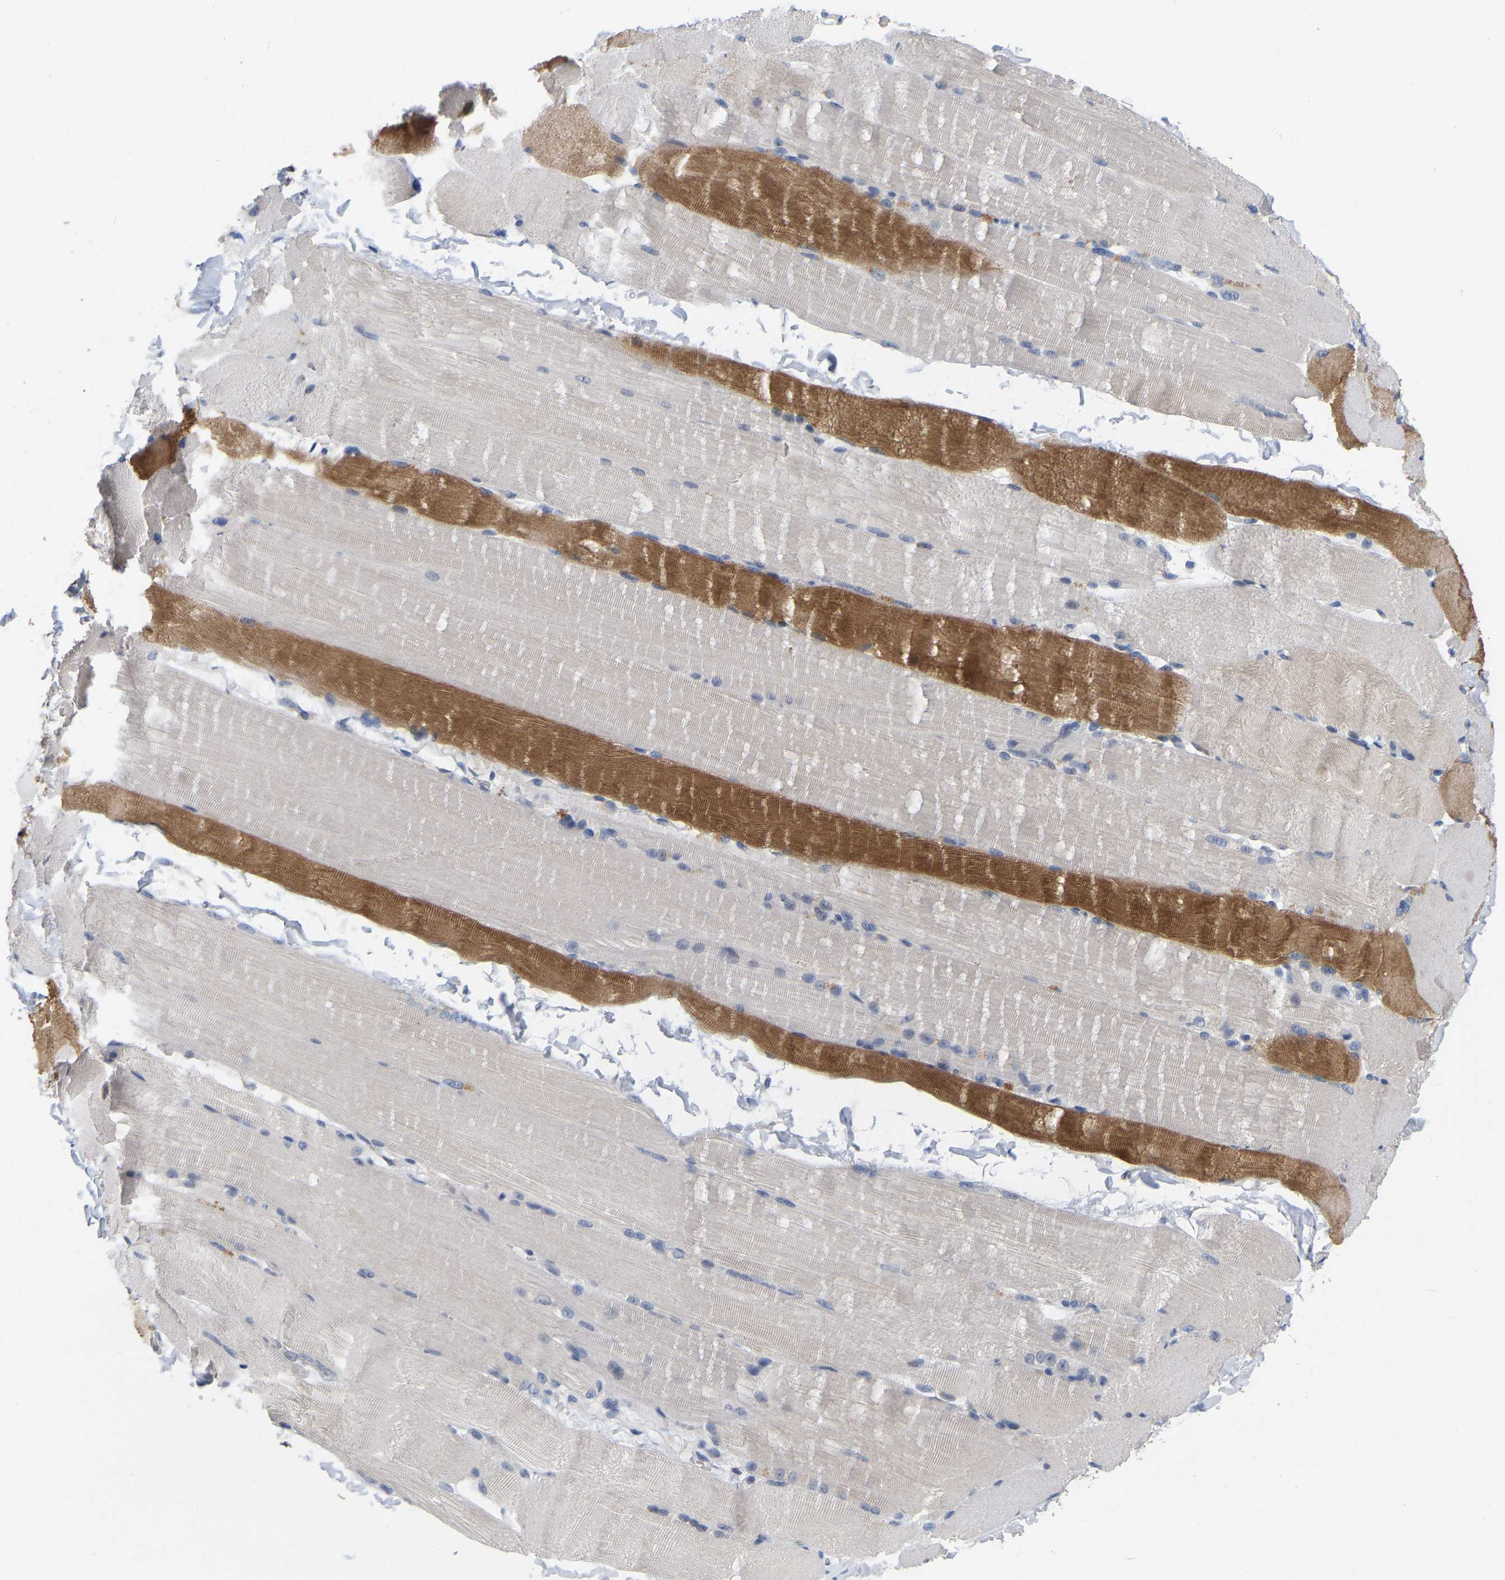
{"staining": {"intensity": "strong", "quantity": "<25%", "location": "cytoplasmic/membranous"}, "tissue": "skeletal muscle", "cell_type": "Myocytes", "image_type": "normal", "snomed": [{"axis": "morphology", "description": "Normal tissue, NOS"}, {"axis": "topography", "description": "Skin"}, {"axis": "topography", "description": "Skeletal muscle"}], "caption": "DAB immunohistochemical staining of normal human skeletal muscle shows strong cytoplasmic/membranous protein positivity in approximately <25% of myocytes.", "gene": "WIPI2", "patient": {"sex": "male", "age": 83}}